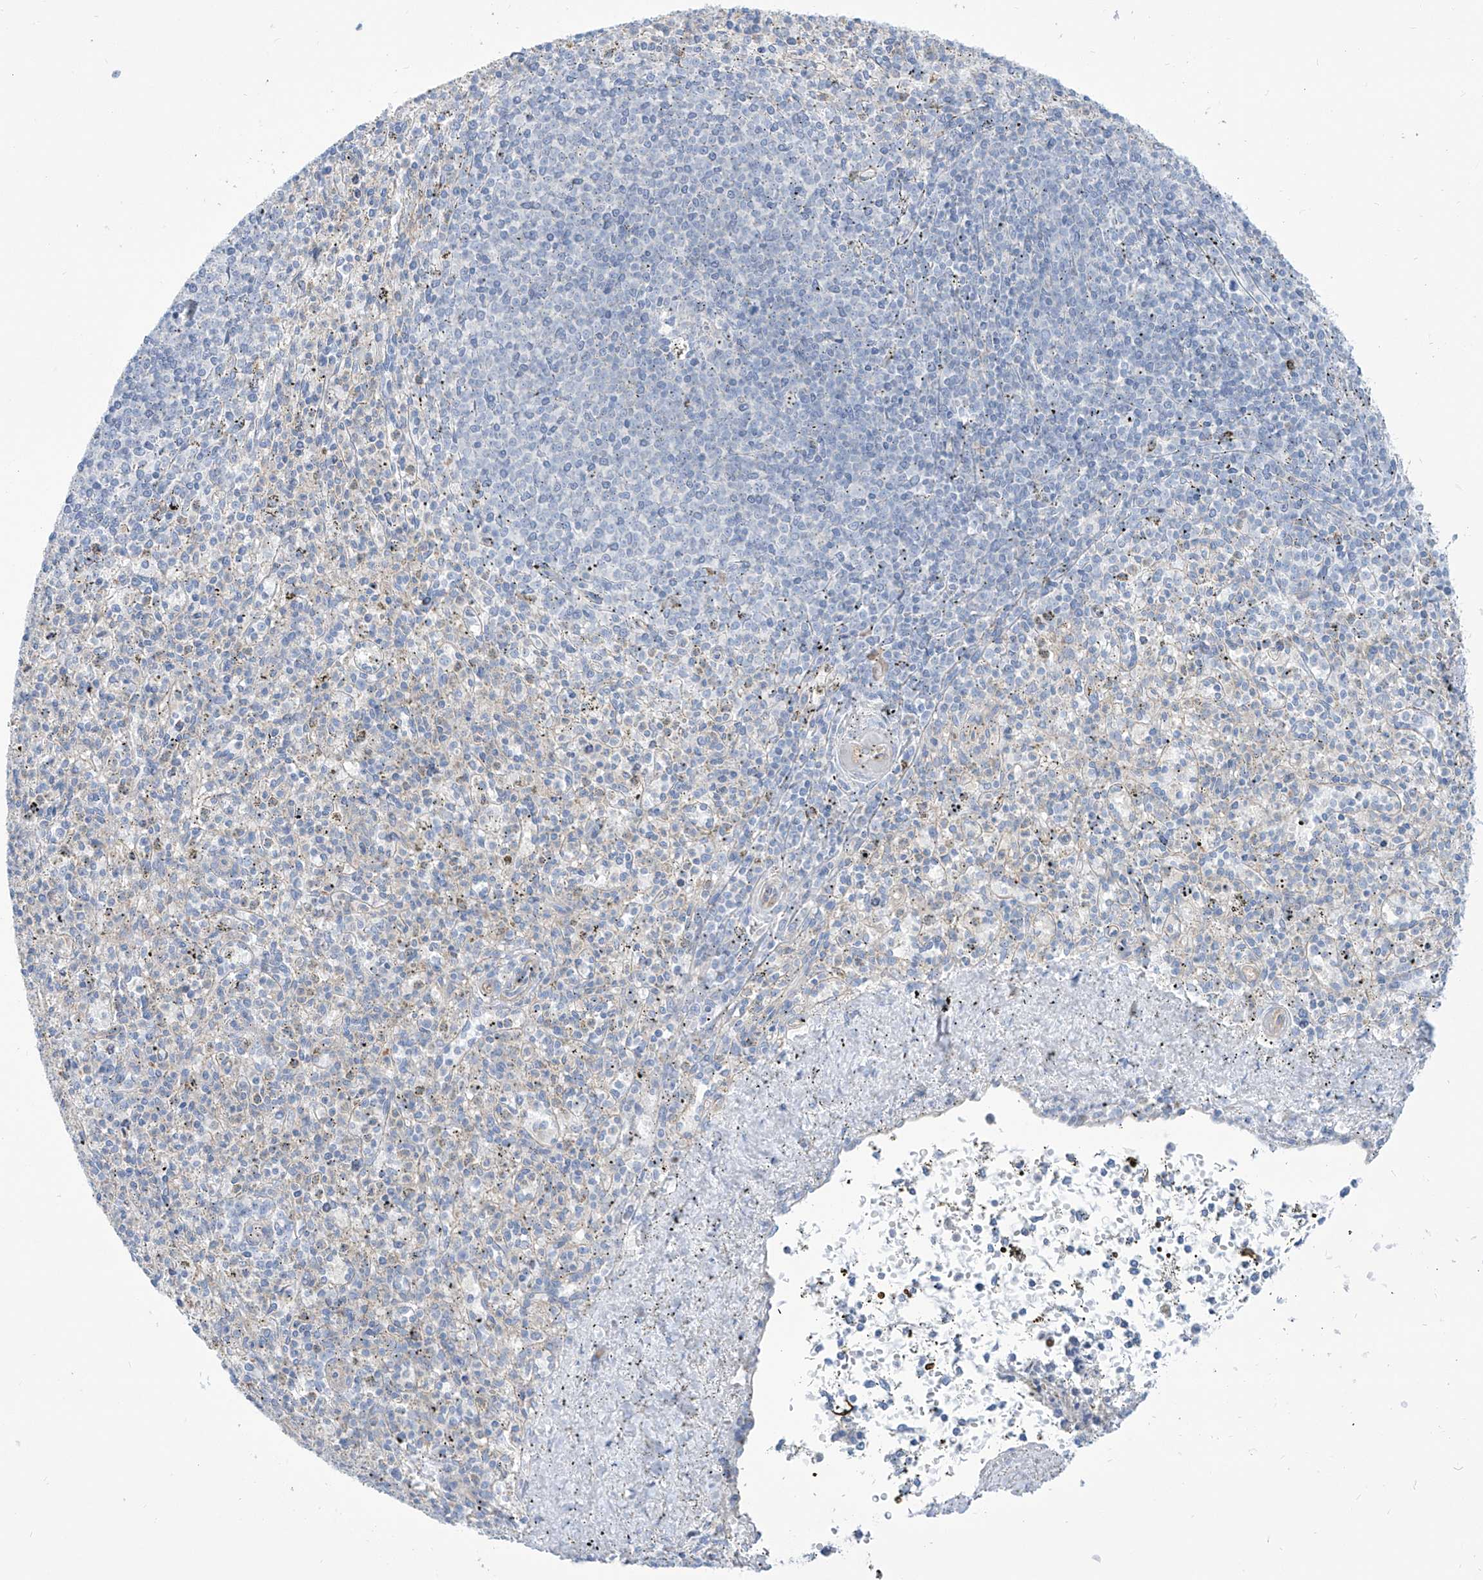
{"staining": {"intensity": "negative", "quantity": "none", "location": "none"}, "tissue": "spleen", "cell_type": "Cells in red pulp", "image_type": "normal", "snomed": [{"axis": "morphology", "description": "Normal tissue, NOS"}, {"axis": "topography", "description": "Spleen"}], "caption": "Histopathology image shows no significant protein expression in cells in red pulp of unremarkable spleen. (DAB (3,3'-diaminobenzidine) immunohistochemistry visualized using brightfield microscopy, high magnification).", "gene": "TMEM209", "patient": {"sex": "male", "age": 72}}